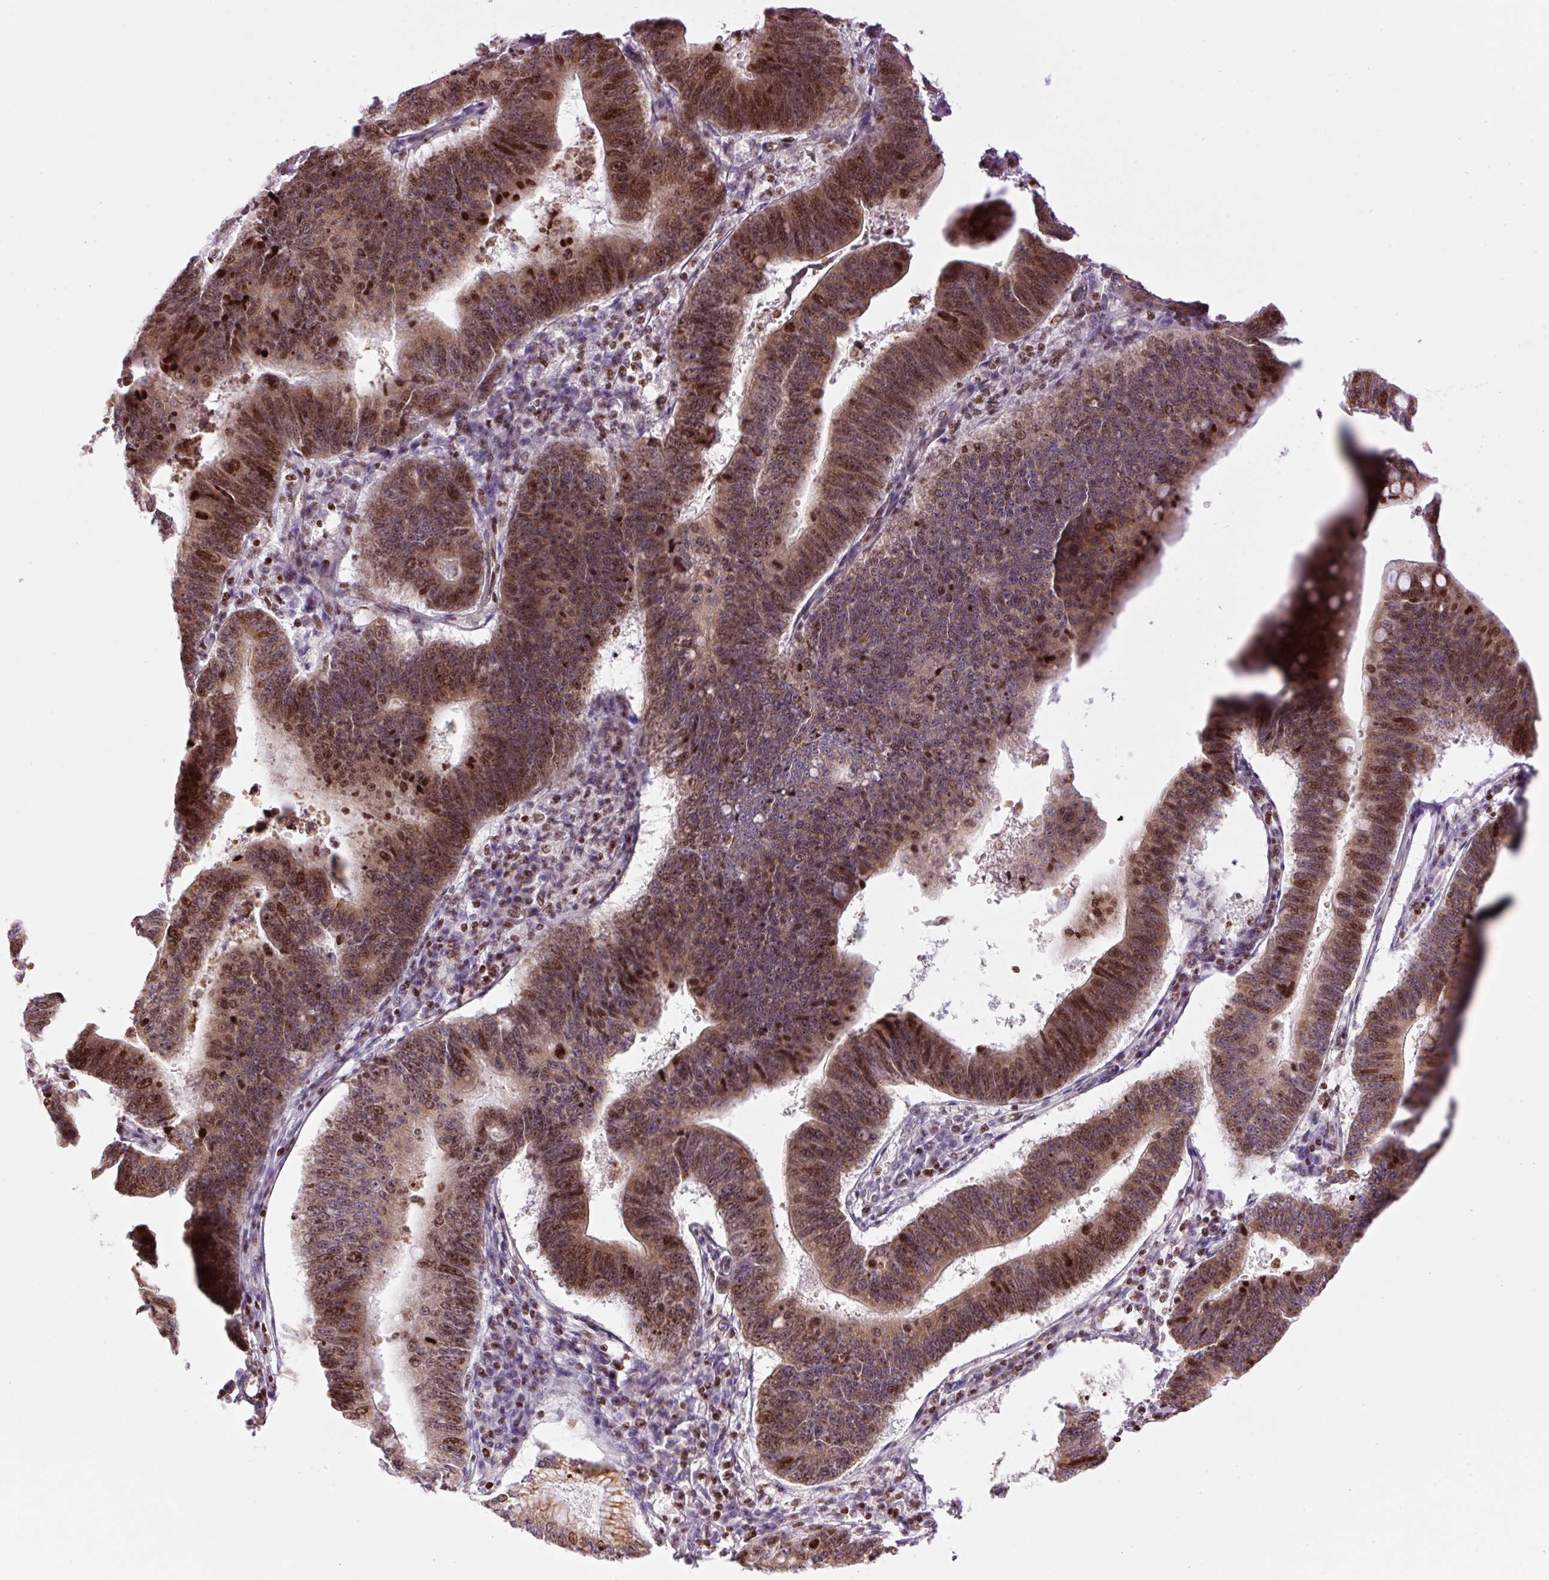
{"staining": {"intensity": "moderate", "quantity": ">75%", "location": "cytoplasmic/membranous,nuclear"}, "tissue": "stomach cancer", "cell_type": "Tumor cells", "image_type": "cancer", "snomed": [{"axis": "morphology", "description": "Adenocarcinoma, NOS"}, {"axis": "topography", "description": "Stomach"}], "caption": "Stomach adenocarcinoma tissue shows moderate cytoplasmic/membranous and nuclear staining in approximately >75% of tumor cells, visualized by immunohistochemistry. (IHC, brightfield microscopy, high magnification).", "gene": "TMEM8B", "patient": {"sex": "male", "age": 59}}